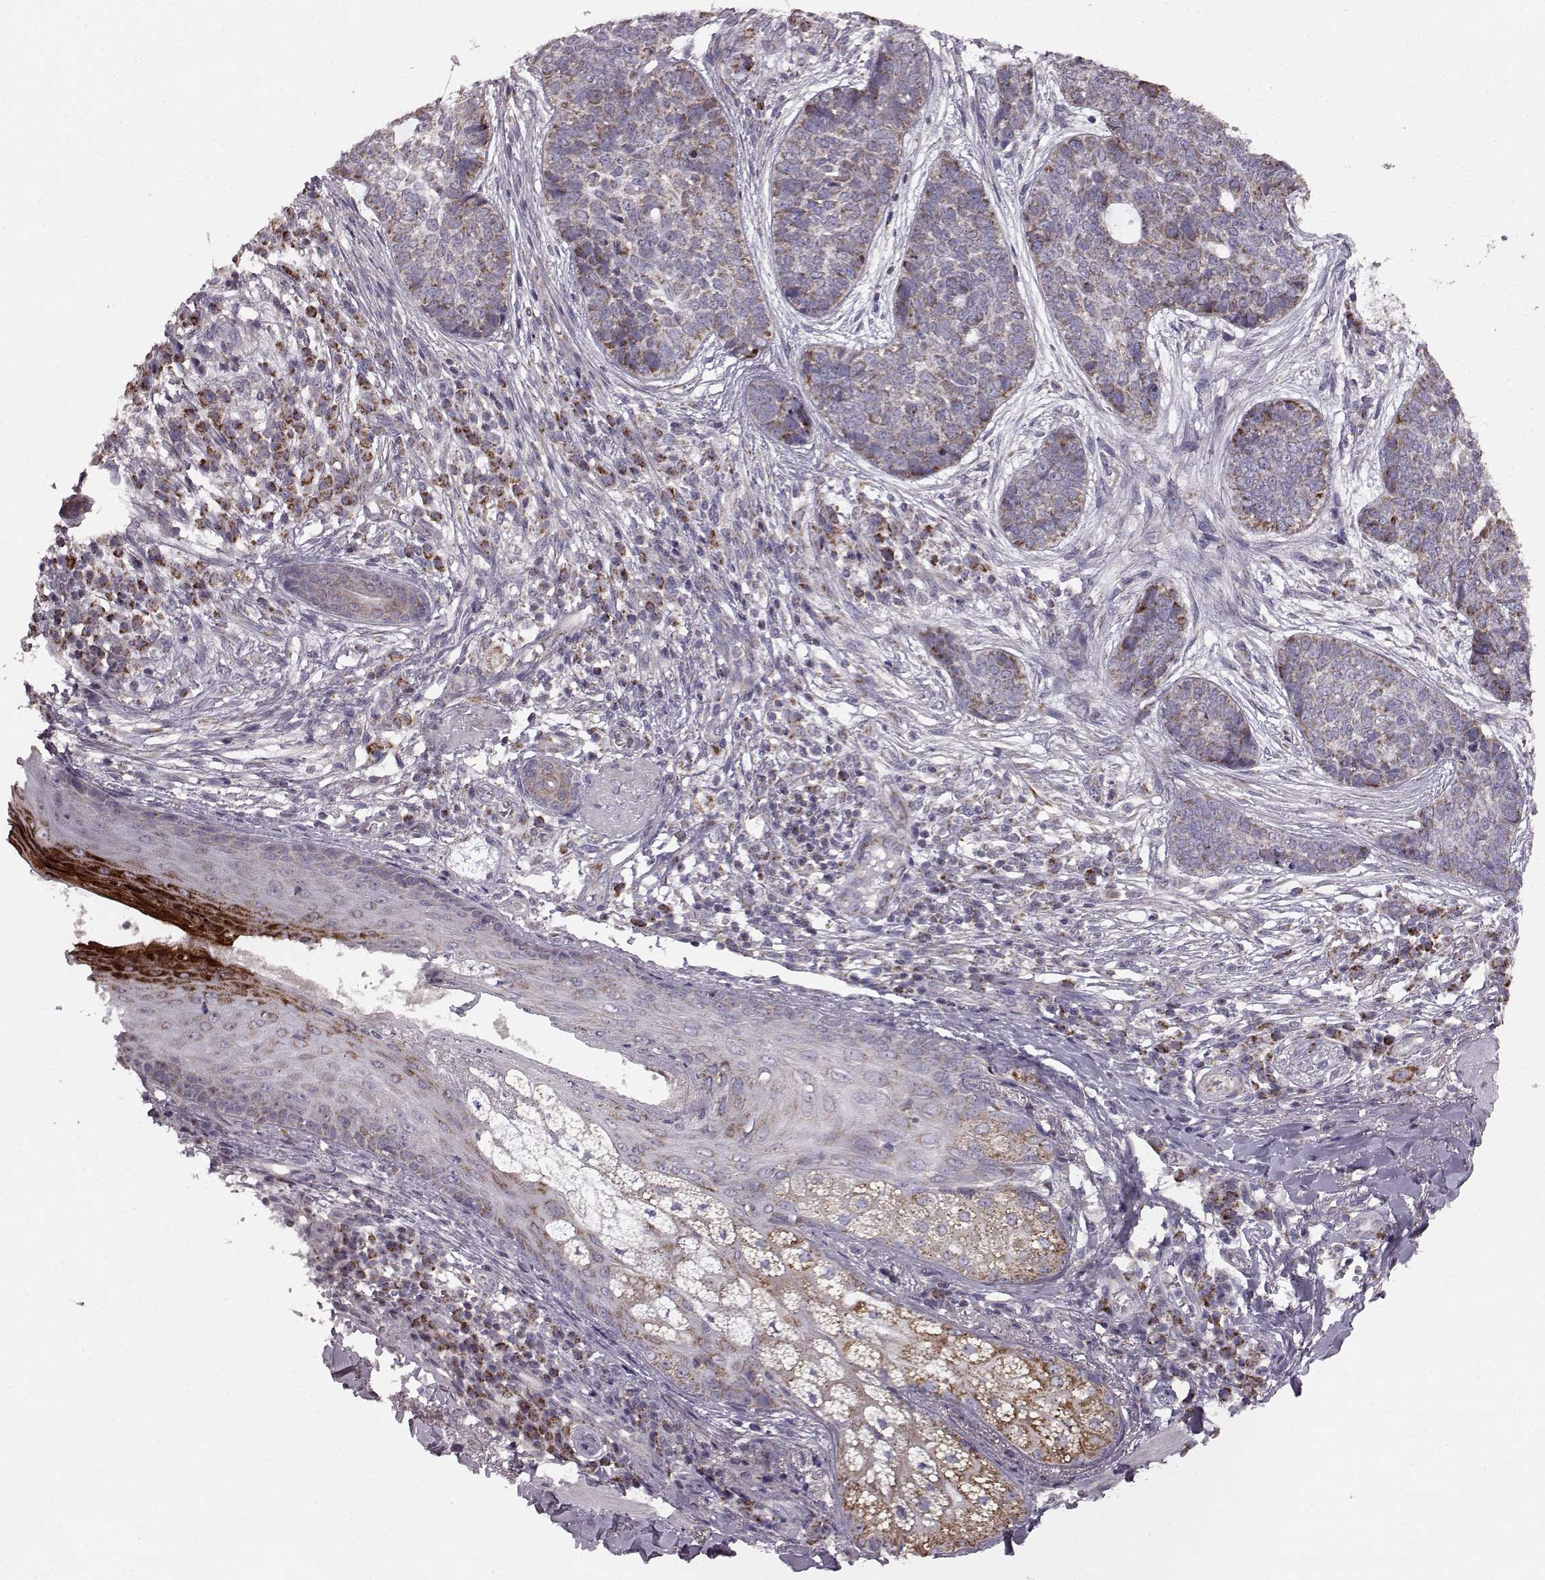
{"staining": {"intensity": "strong", "quantity": "<25%", "location": "cytoplasmic/membranous"}, "tissue": "skin cancer", "cell_type": "Tumor cells", "image_type": "cancer", "snomed": [{"axis": "morphology", "description": "Basal cell carcinoma"}, {"axis": "topography", "description": "Skin"}], "caption": "Tumor cells display medium levels of strong cytoplasmic/membranous positivity in about <25% of cells in human skin cancer.", "gene": "FAM8A1", "patient": {"sex": "female", "age": 69}}